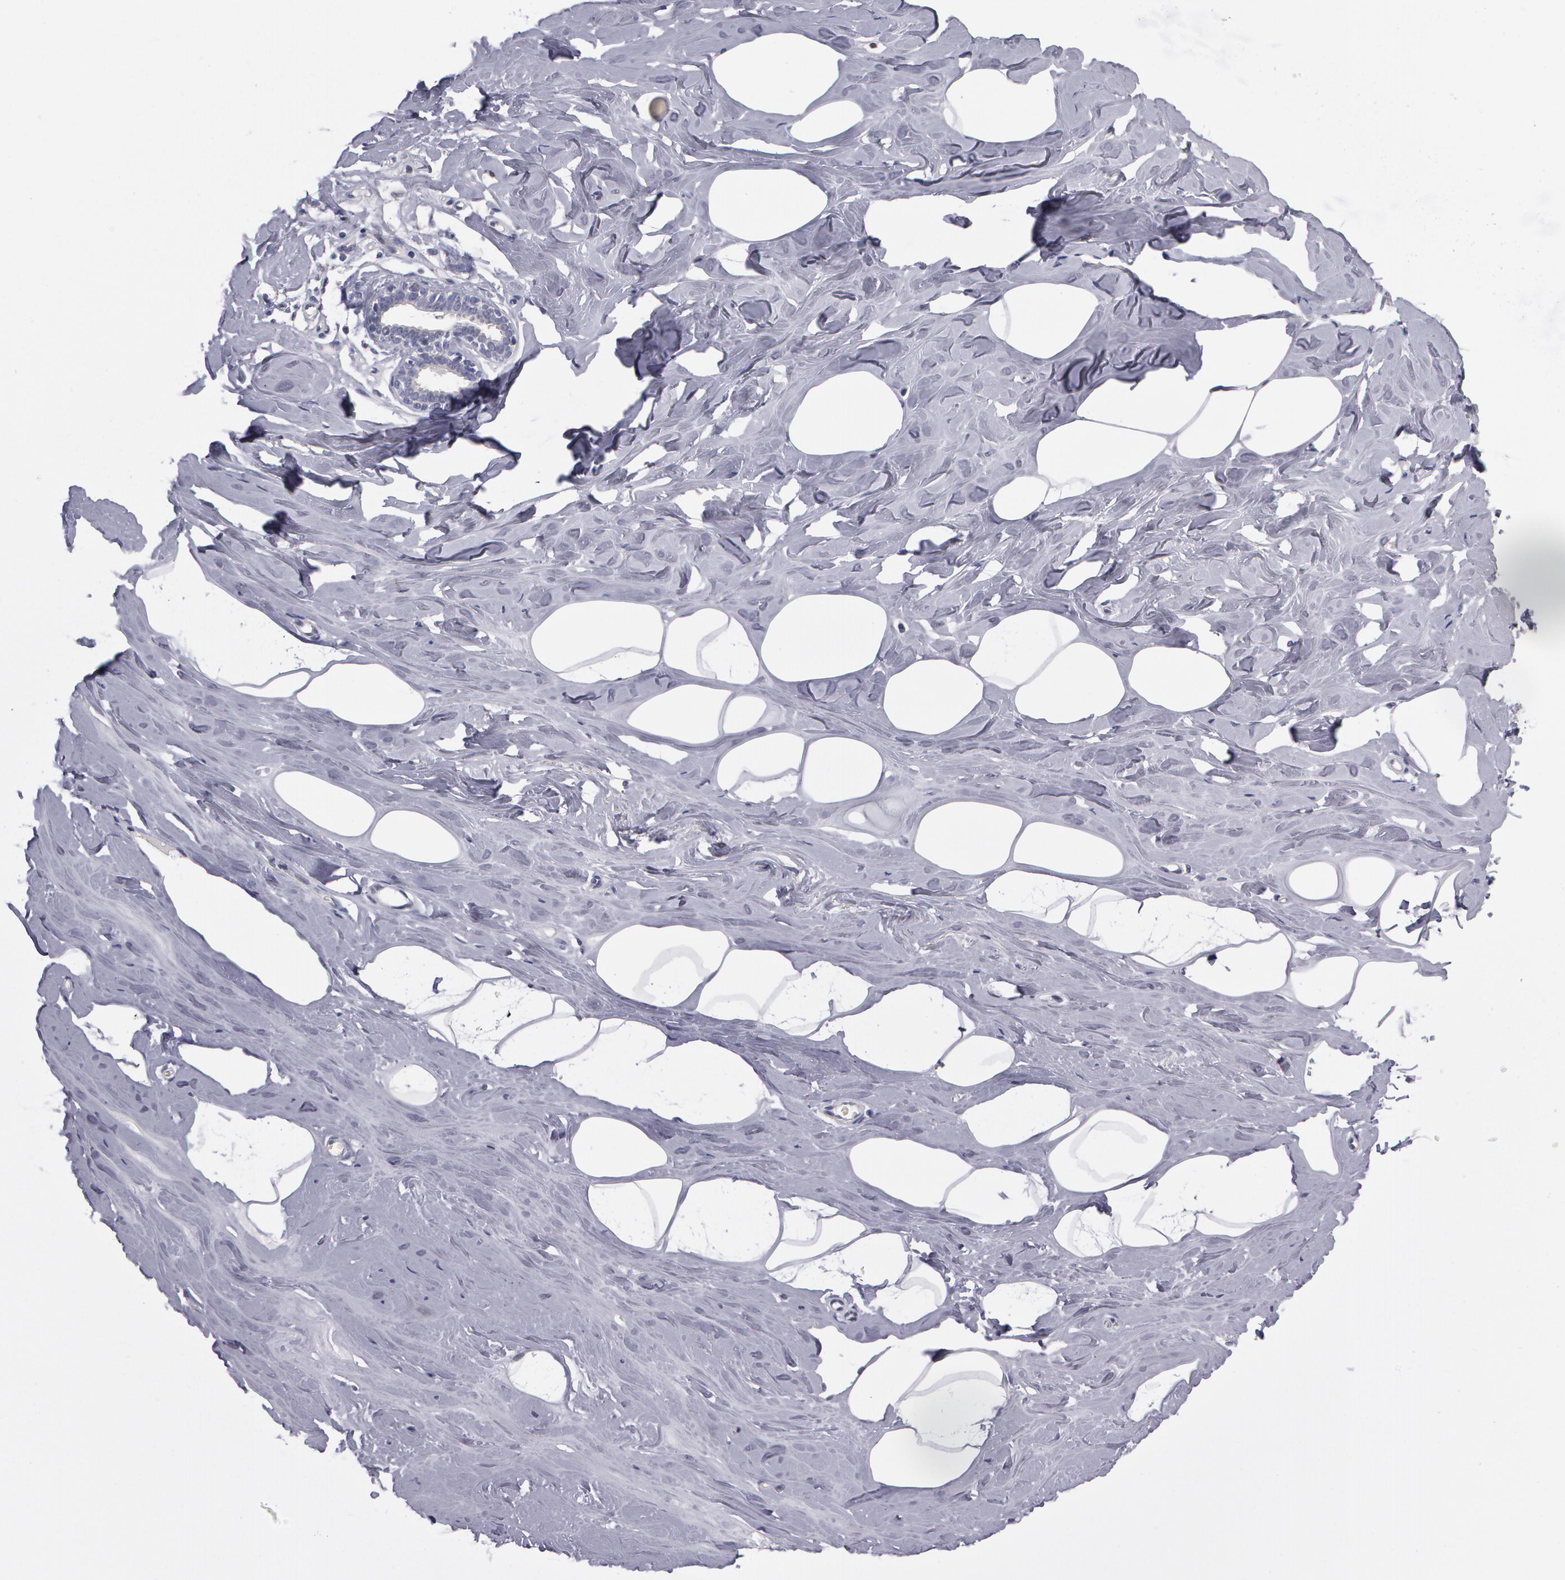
{"staining": {"intensity": "negative", "quantity": "none", "location": "none"}, "tissue": "breast", "cell_type": "Adipocytes", "image_type": "normal", "snomed": [{"axis": "morphology", "description": "Normal tissue, NOS"}, {"axis": "topography", "description": "Breast"}], "caption": "Immunohistochemistry micrograph of benign breast: human breast stained with DAB reveals no significant protein positivity in adipocytes. (DAB (3,3'-diaminobenzidine) immunohistochemistry (IHC) visualized using brightfield microscopy, high magnification).", "gene": "PRICKLE1", "patient": {"sex": "female", "age": 45}}